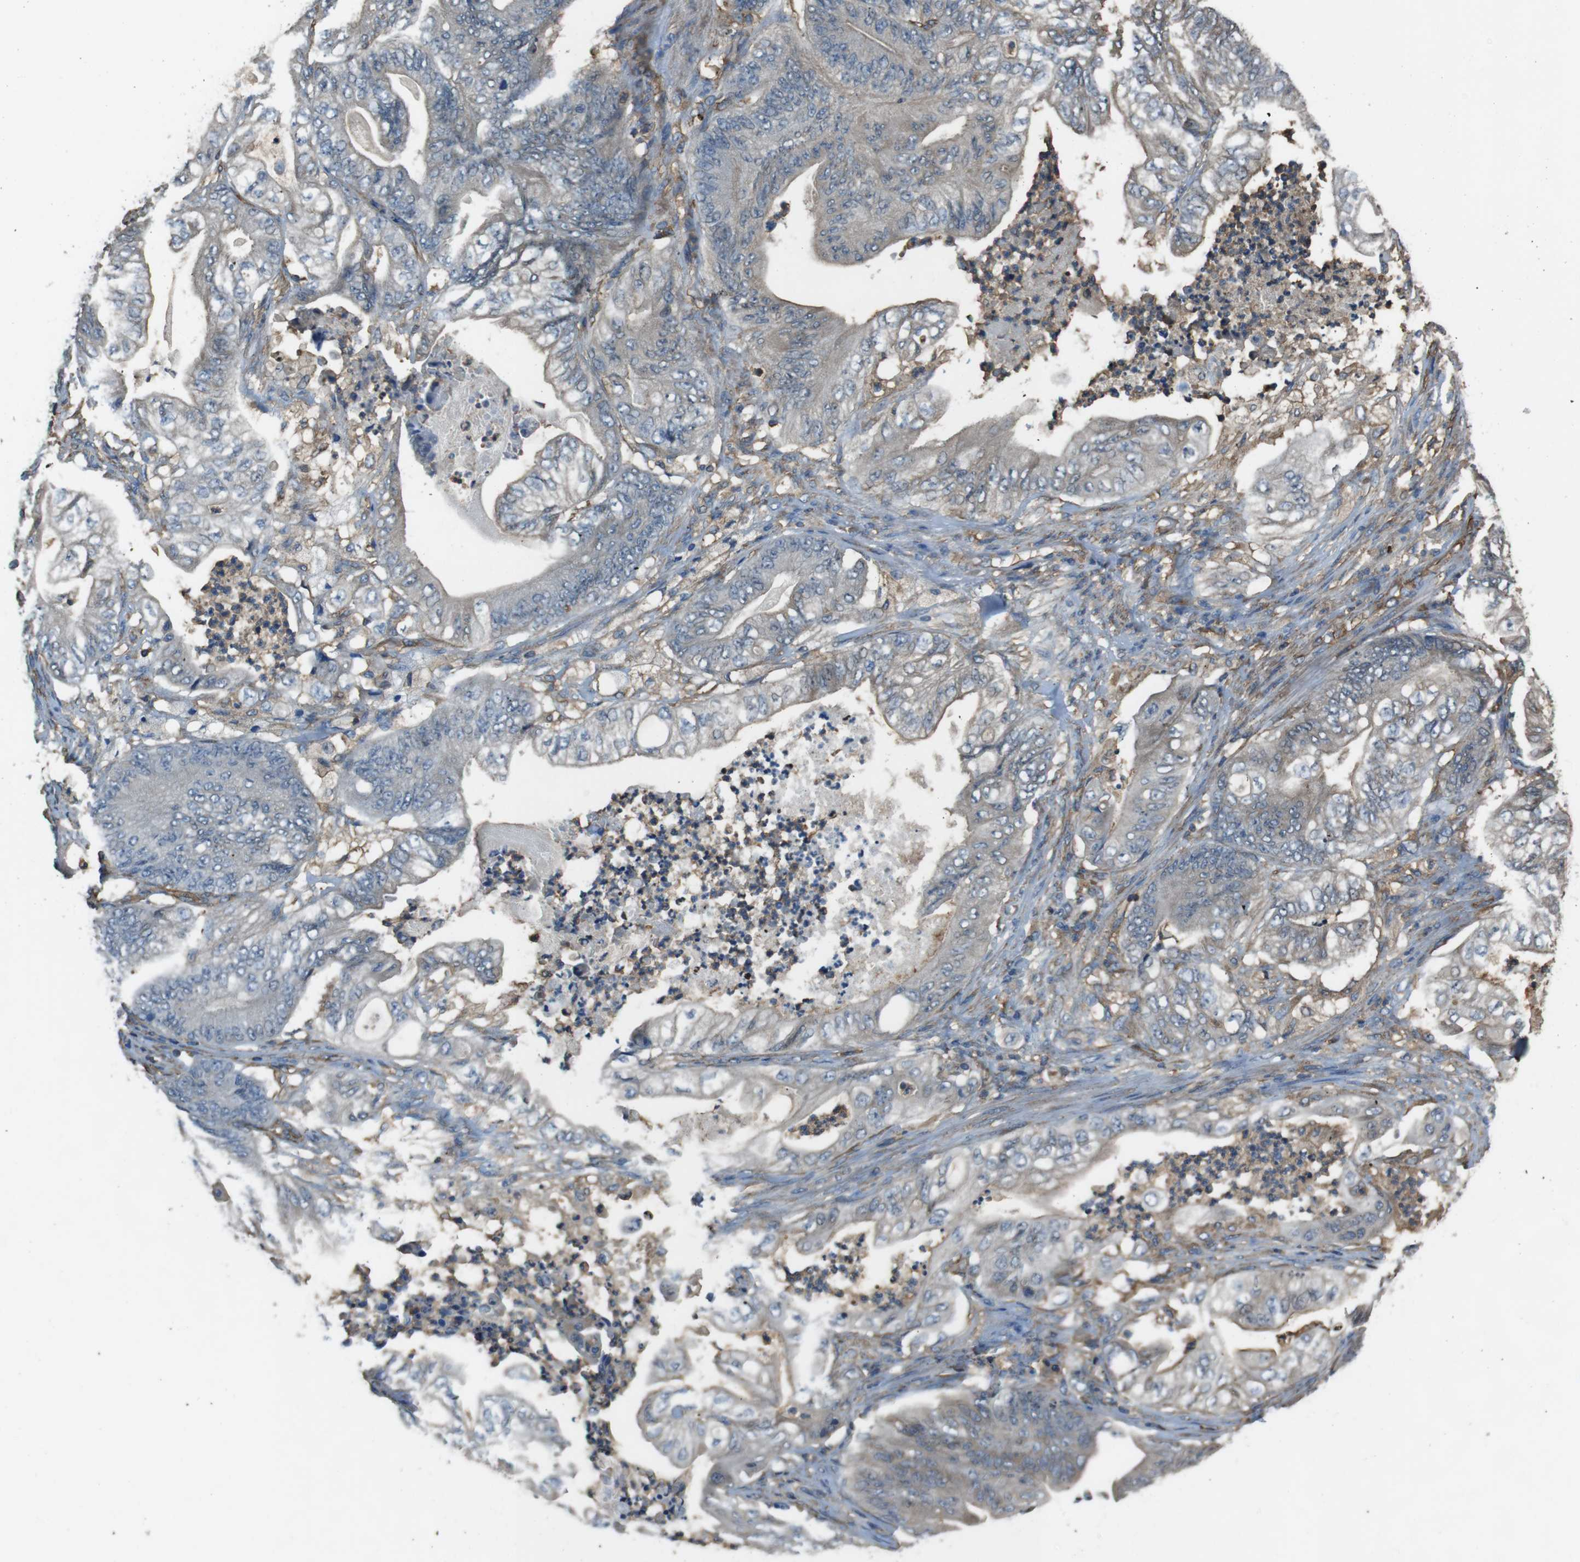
{"staining": {"intensity": "weak", "quantity": "<25%", "location": "cytoplasmic/membranous"}, "tissue": "stomach cancer", "cell_type": "Tumor cells", "image_type": "cancer", "snomed": [{"axis": "morphology", "description": "Adenocarcinoma, NOS"}, {"axis": "topography", "description": "Stomach"}], "caption": "Tumor cells are negative for brown protein staining in stomach cancer (adenocarcinoma).", "gene": "FCAR", "patient": {"sex": "female", "age": 73}}